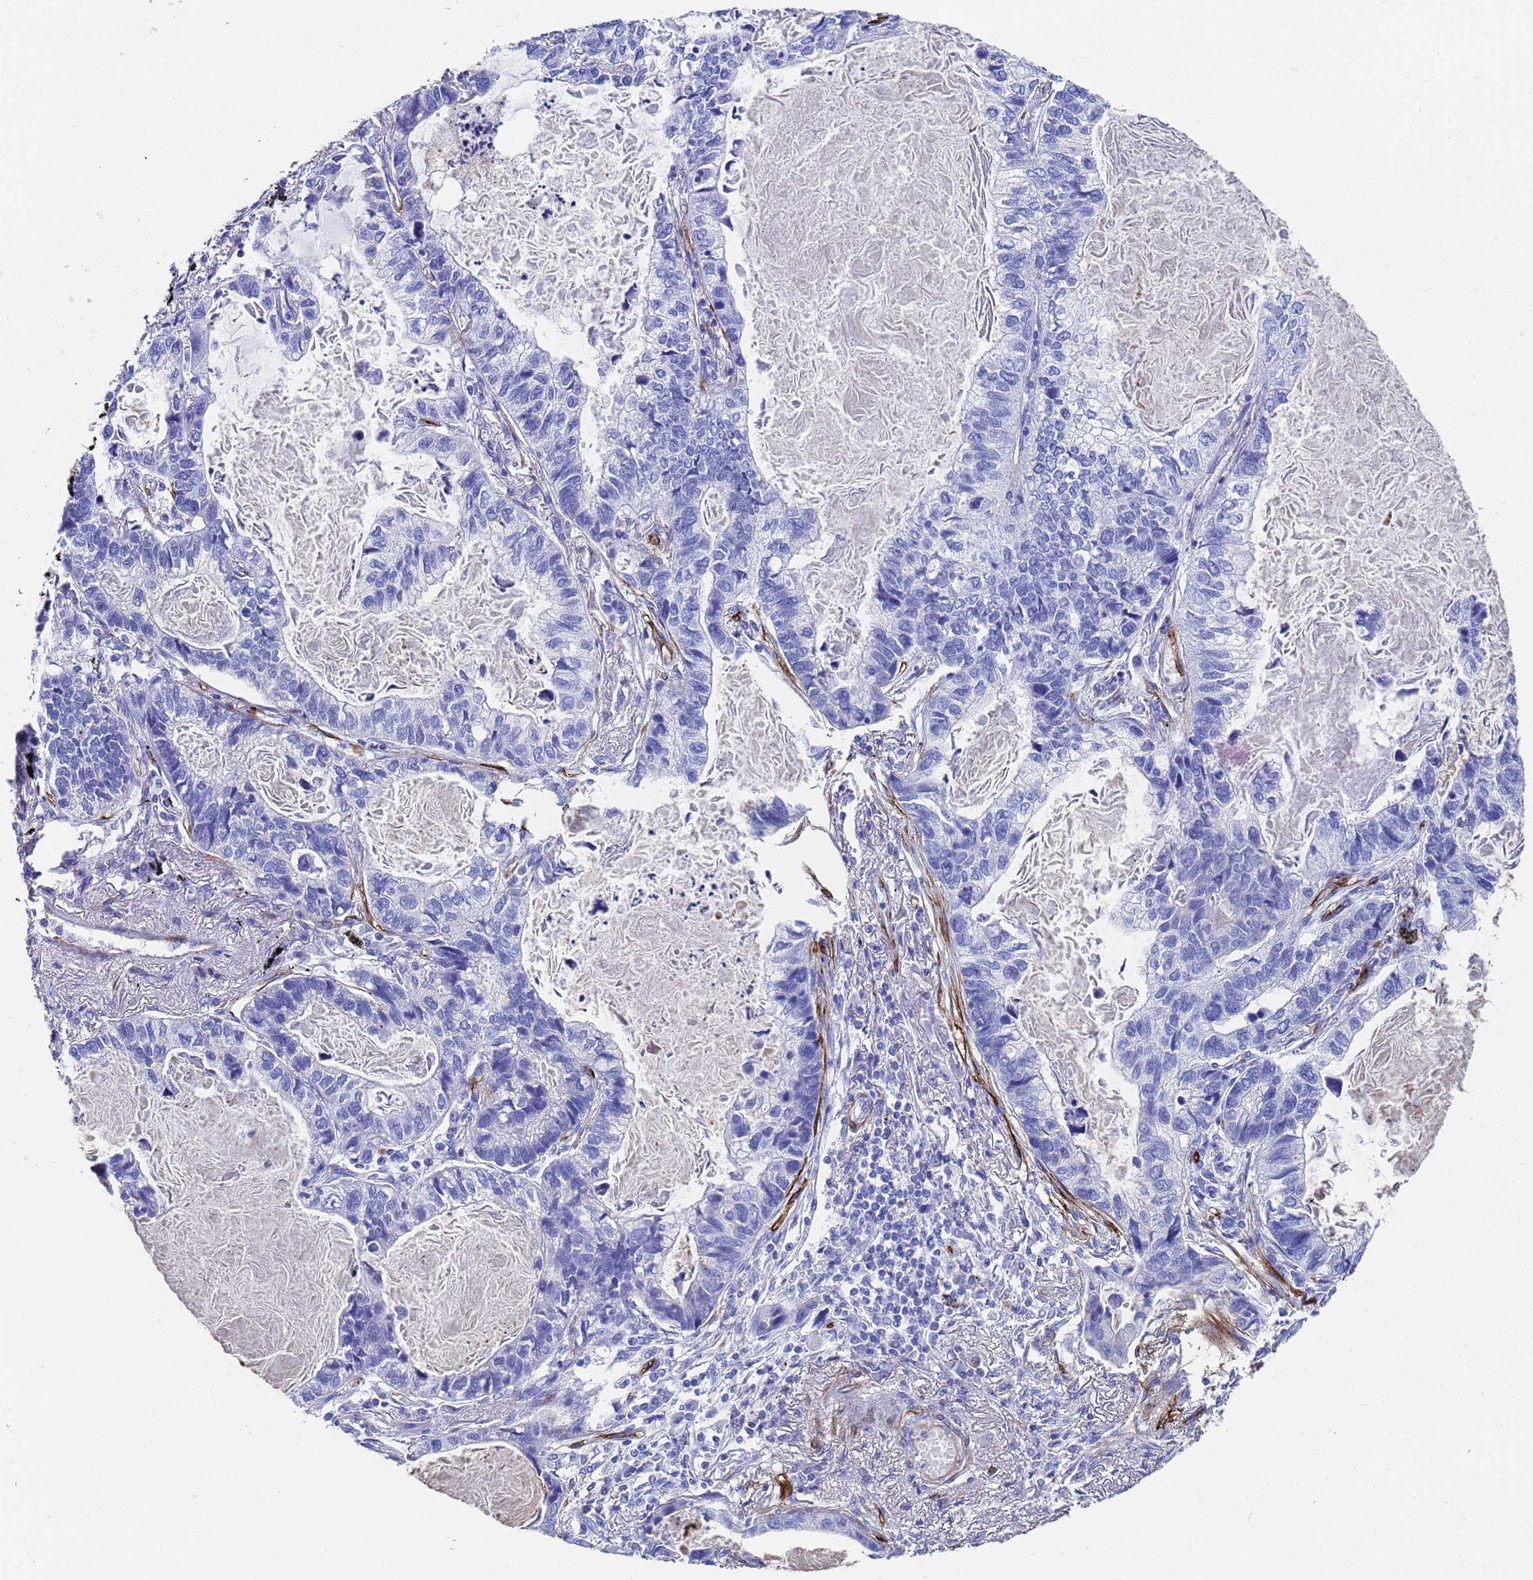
{"staining": {"intensity": "negative", "quantity": "none", "location": "none"}, "tissue": "lung cancer", "cell_type": "Tumor cells", "image_type": "cancer", "snomed": [{"axis": "morphology", "description": "Adenocarcinoma, NOS"}, {"axis": "topography", "description": "Lung"}], "caption": "The image displays no significant expression in tumor cells of lung cancer (adenocarcinoma).", "gene": "ADIPOQ", "patient": {"sex": "male", "age": 67}}